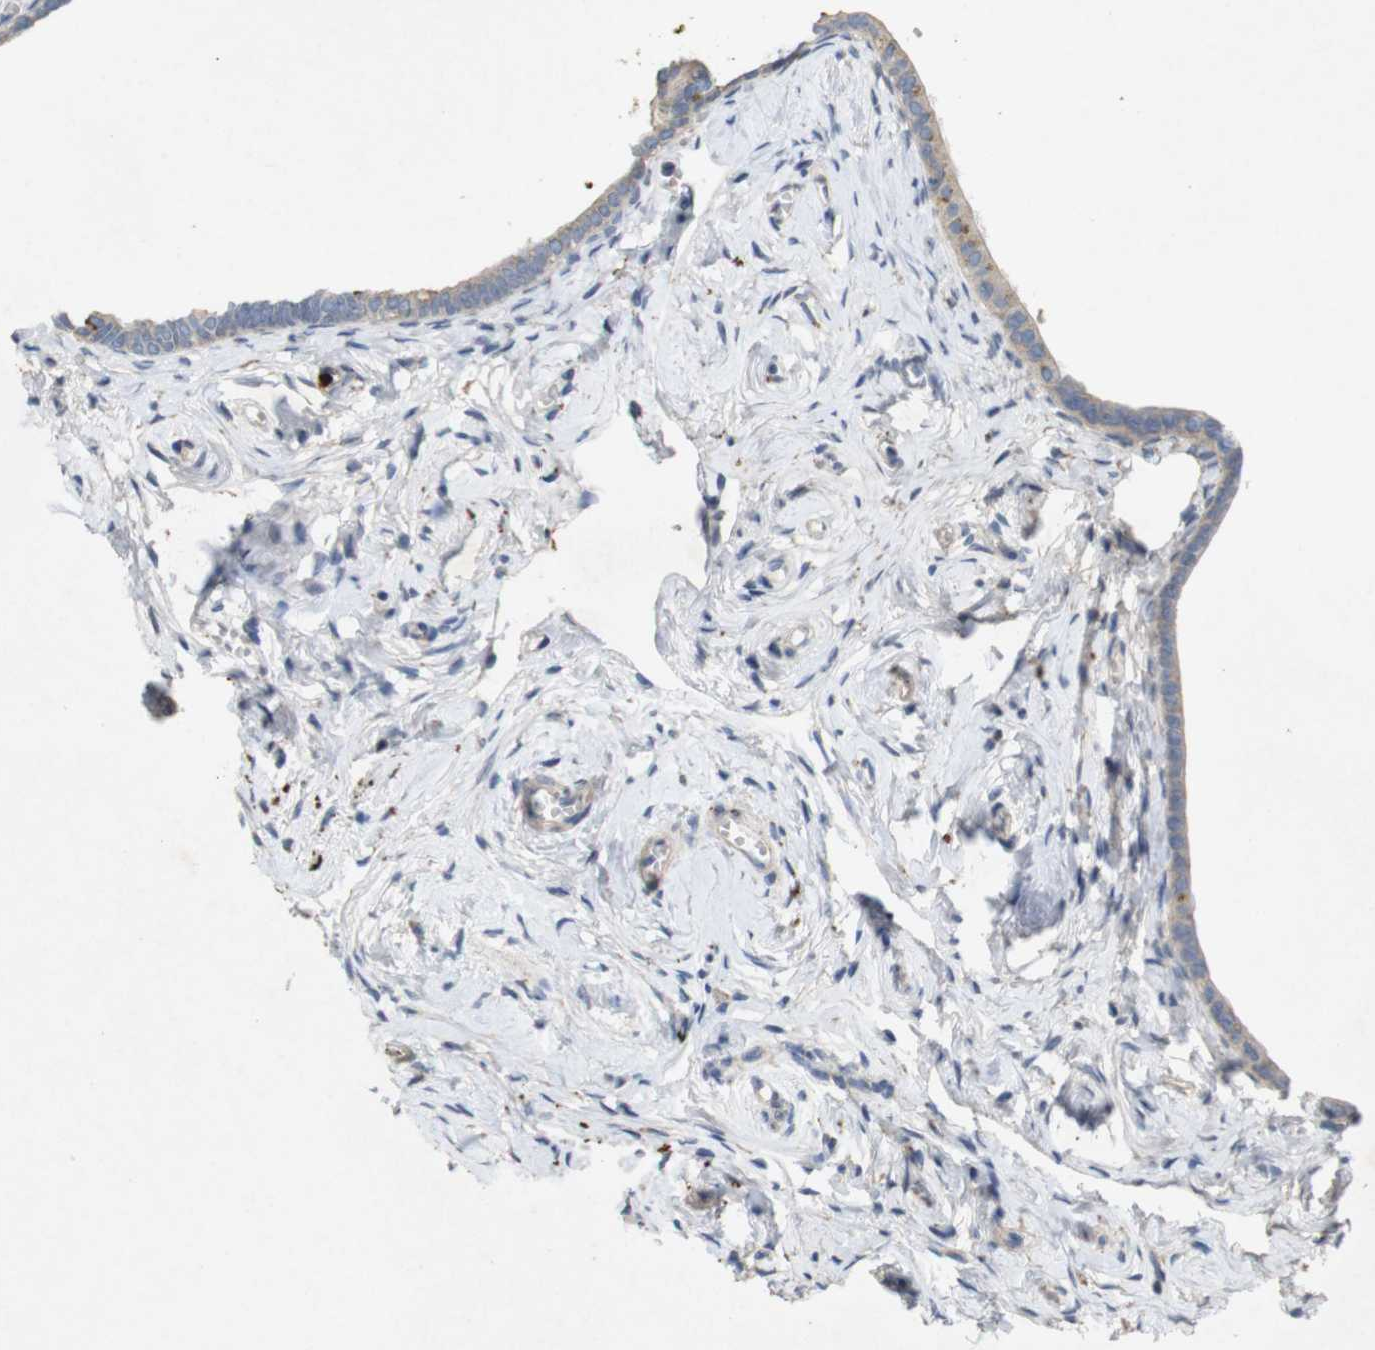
{"staining": {"intensity": "negative", "quantity": "none", "location": "none"}, "tissue": "fallopian tube", "cell_type": "Glandular cells", "image_type": "normal", "snomed": [{"axis": "morphology", "description": "Normal tissue, NOS"}, {"axis": "topography", "description": "Fallopian tube"}], "caption": "Glandular cells show no significant protein staining in unremarkable fallopian tube.", "gene": "TSPAN14", "patient": {"sex": "female", "age": 71}}